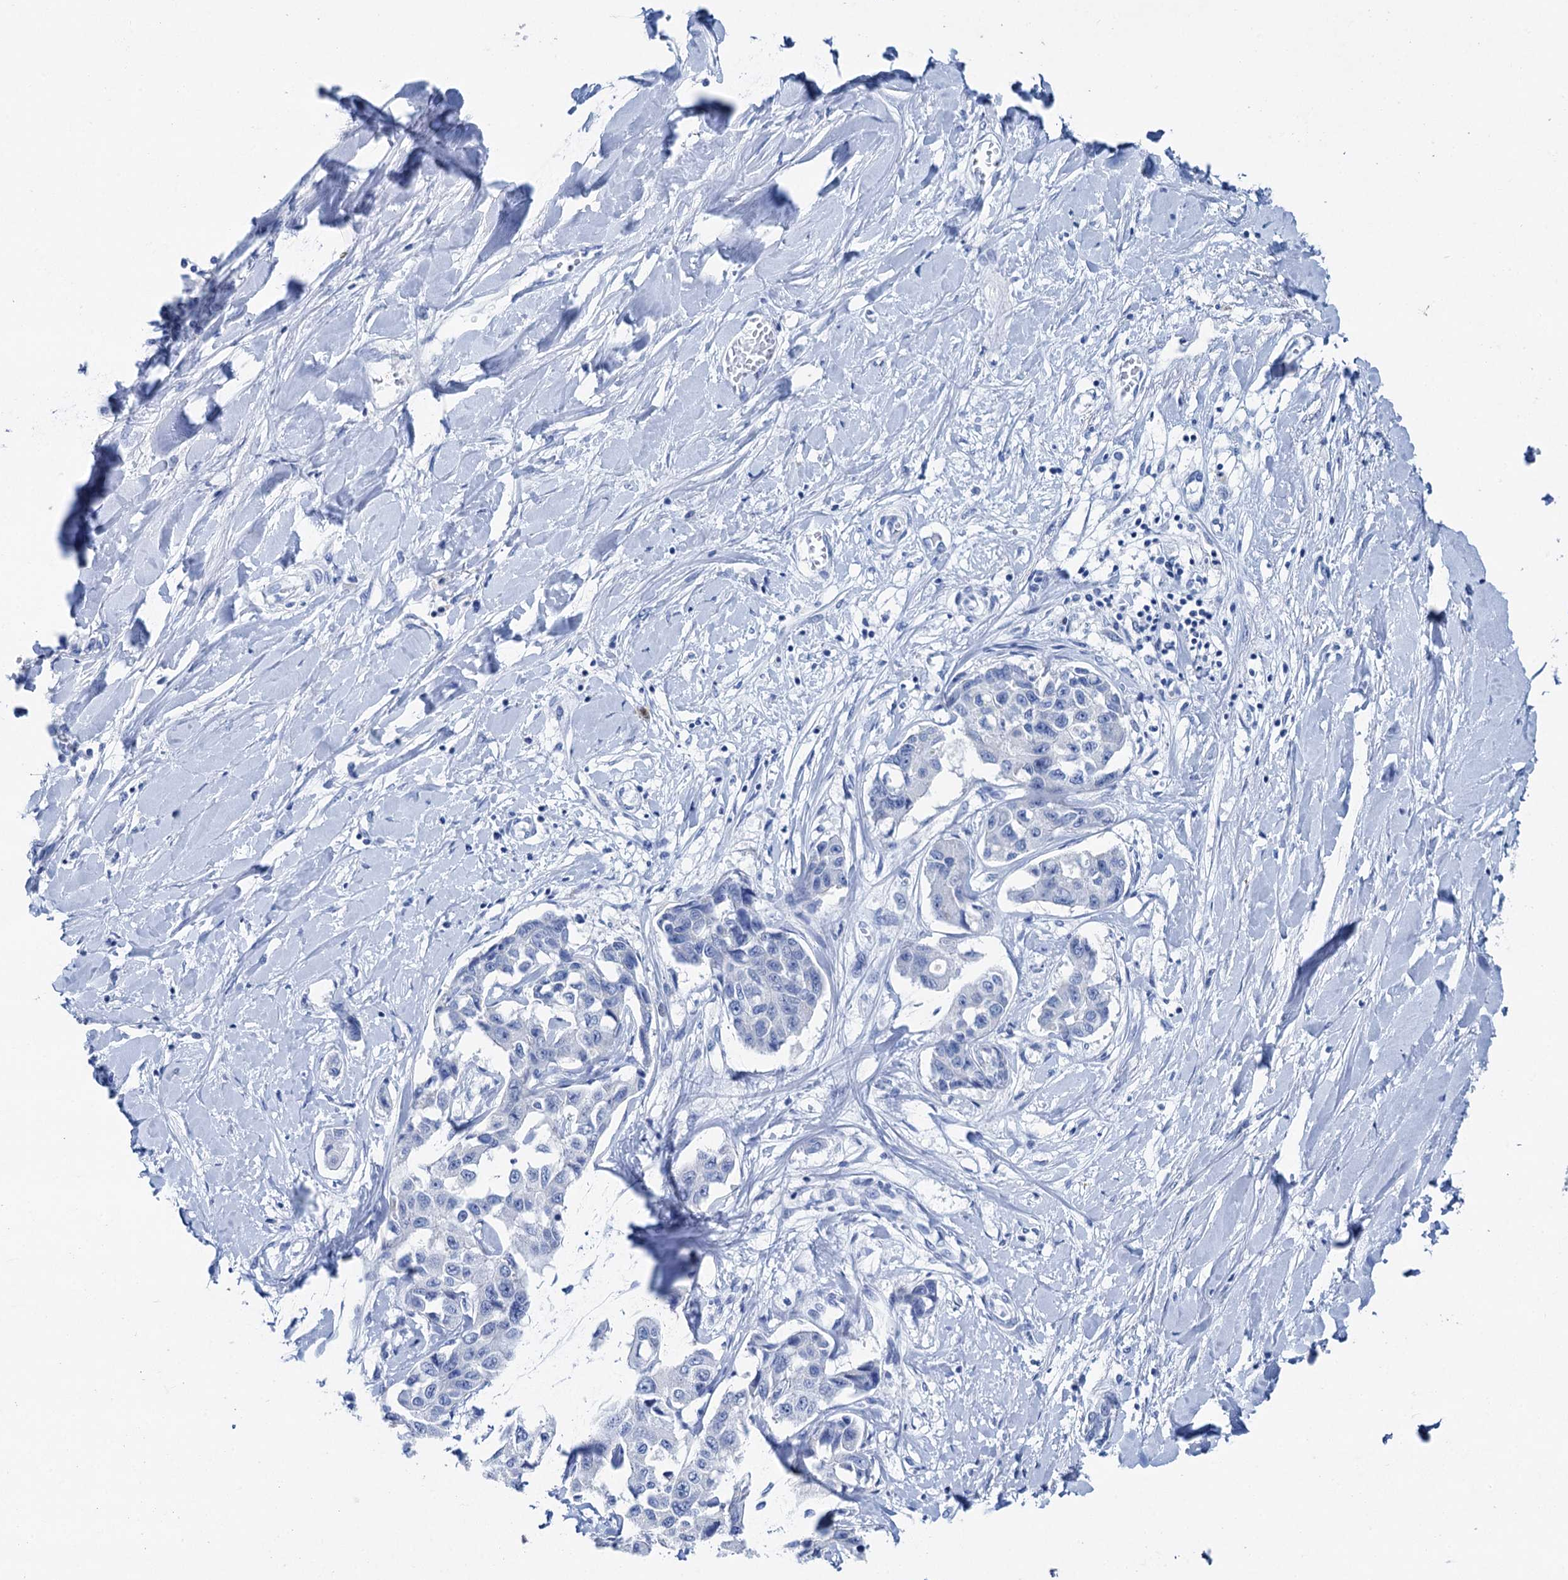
{"staining": {"intensity": "negative", "quantity": "none", "location": "none"}, "tissue": "liver cancer", "cell_type": "Tumor cells", "image_type": "cancer", "snomed": [{"axis": "morphology", "description": "Cholangiocarcinoma"}, {"axis": "topography", "description": "Liver"}], "caption": "This is an IHC histopathology image of human liver cancer (cholangiocarcinoma). There is no expression in tumor cells.", "gene": "BRINP1", "patient": {"sex": "male", "age": 59}}